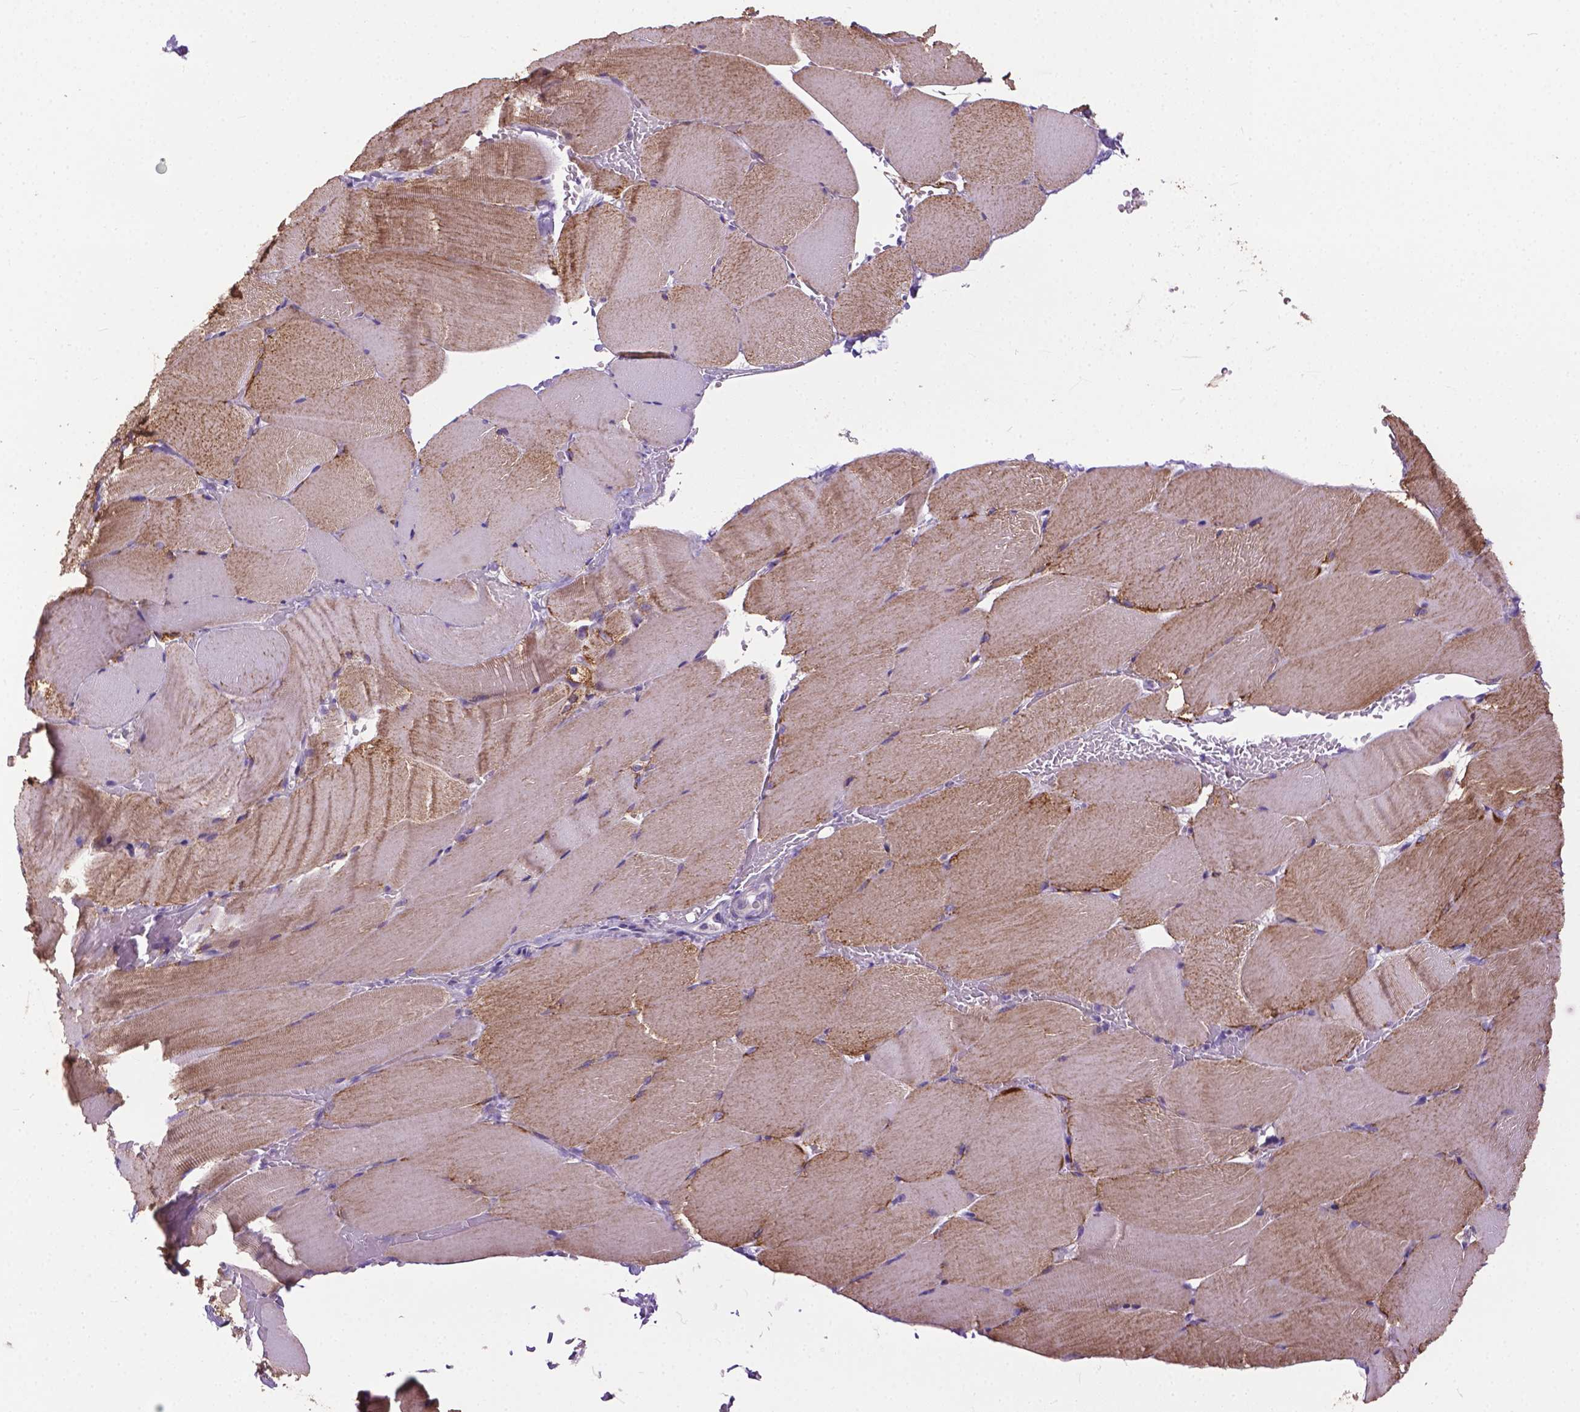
{"staining": {"intensity": "moderate", "quantity": "25%-75%", "location": "cytoplasmic/membranous"}, "tissue": "skeletal muscle", "cell_type": "Myocytes", "image_type": "normal", "snomed": [{"axis": "morphology", "description": "Normal tissue, NOS"}, {"axis": "topography", "description": "Skeletal muscle"}], "caption": "High-magnification brightfield microscopy of normal skeletal muscle stained with DAB (3,3'-diaminobenzidine) (brown) and counterstained with hematoxylin (blue). myocytes exhibit moderate cytoplasmic/membranous staining is appreciated in about25%-75% of cells.", "gene": "VDAC1", "patient": {"sex": "female", "age": 37}}